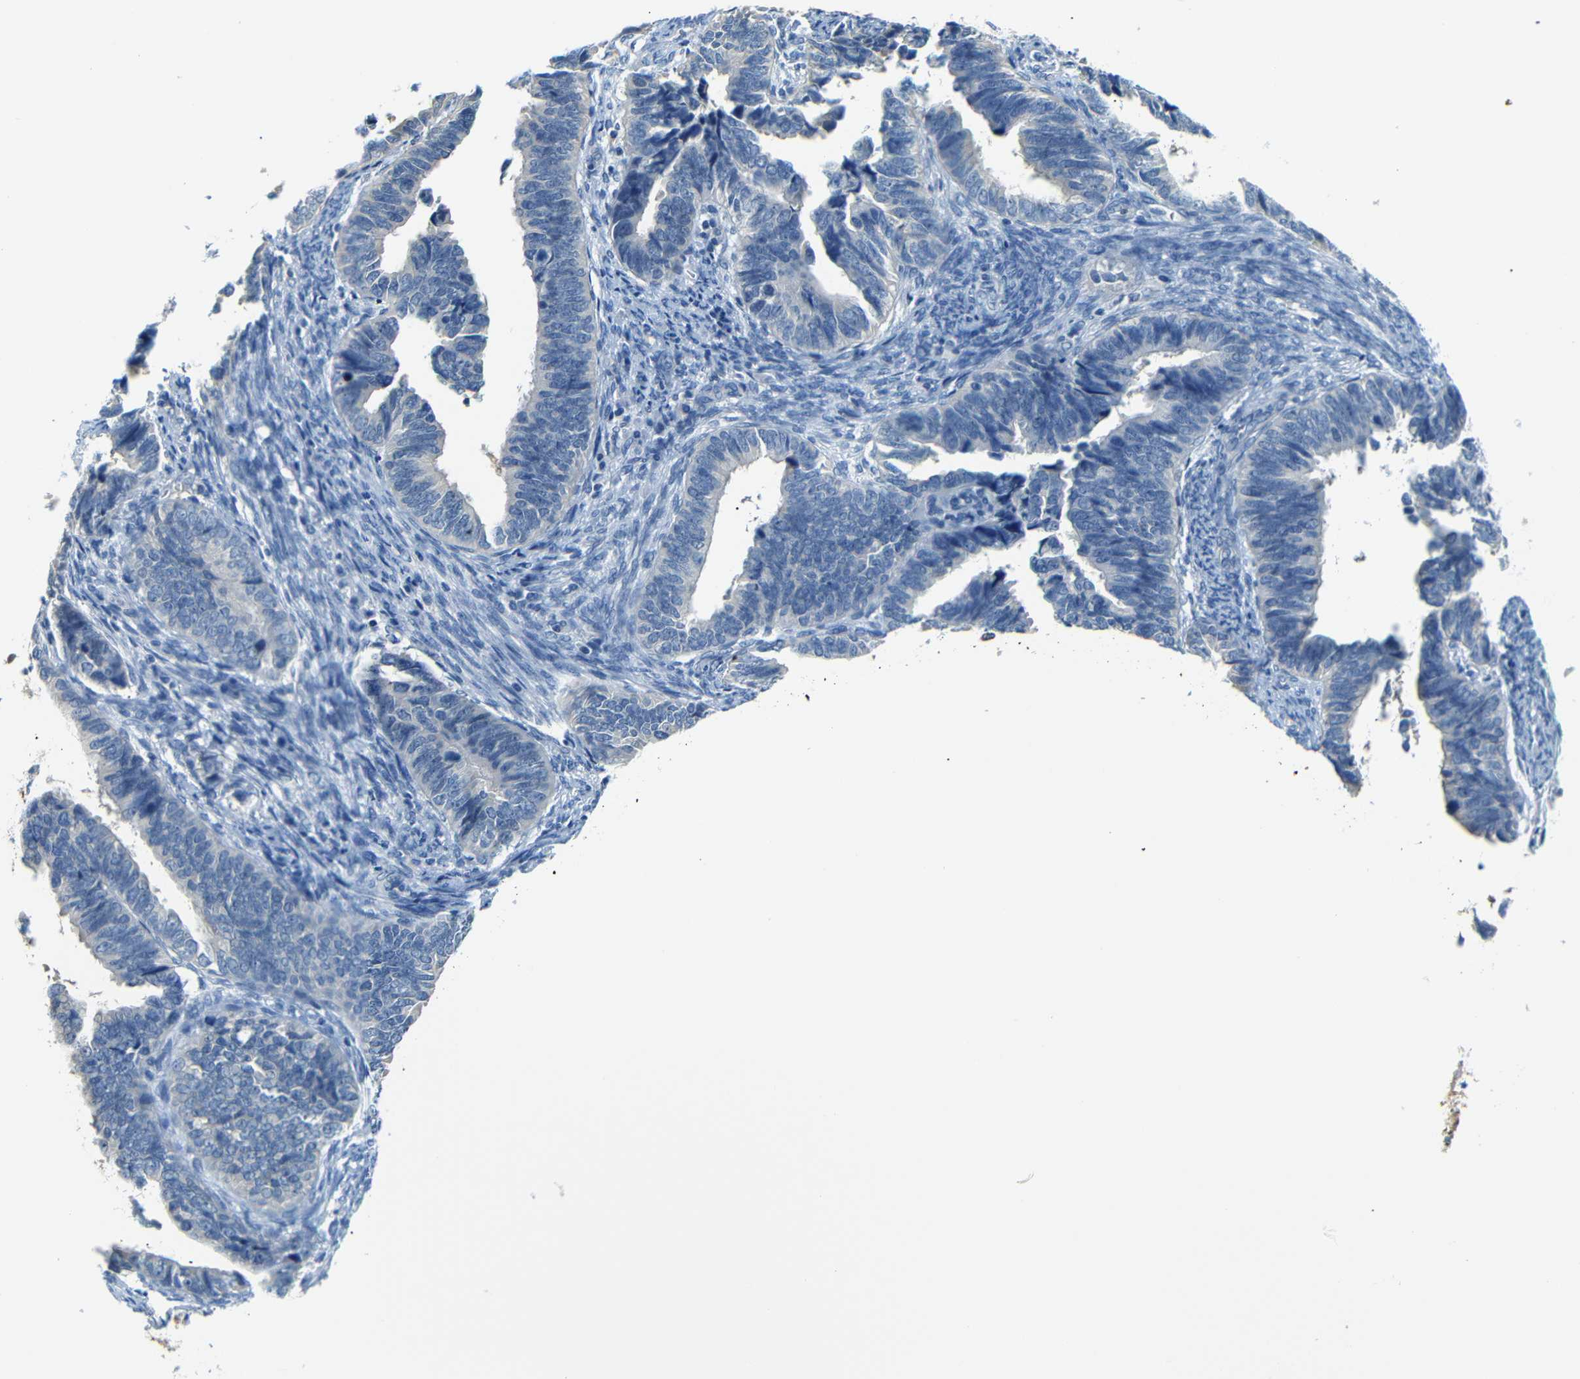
{"staining": {"intensity": "negative", "quantity": "none", "location": "none"}, "tissue": "endometrial cancer", "cell_type": "Tumor cells", "image_type": "cancer", "snomed": [{"axis": "morphology", "description": "Adenocarcinoma, NOS"}, {"axis": "topography", "description": "Endometrium"}], "caption": "This is a image of IHC staining of endometrial adenocarcinoma, which shows no expression in tumor cells.", "gene": "SFN", "patient": {"sex": "female", "age": 75}}